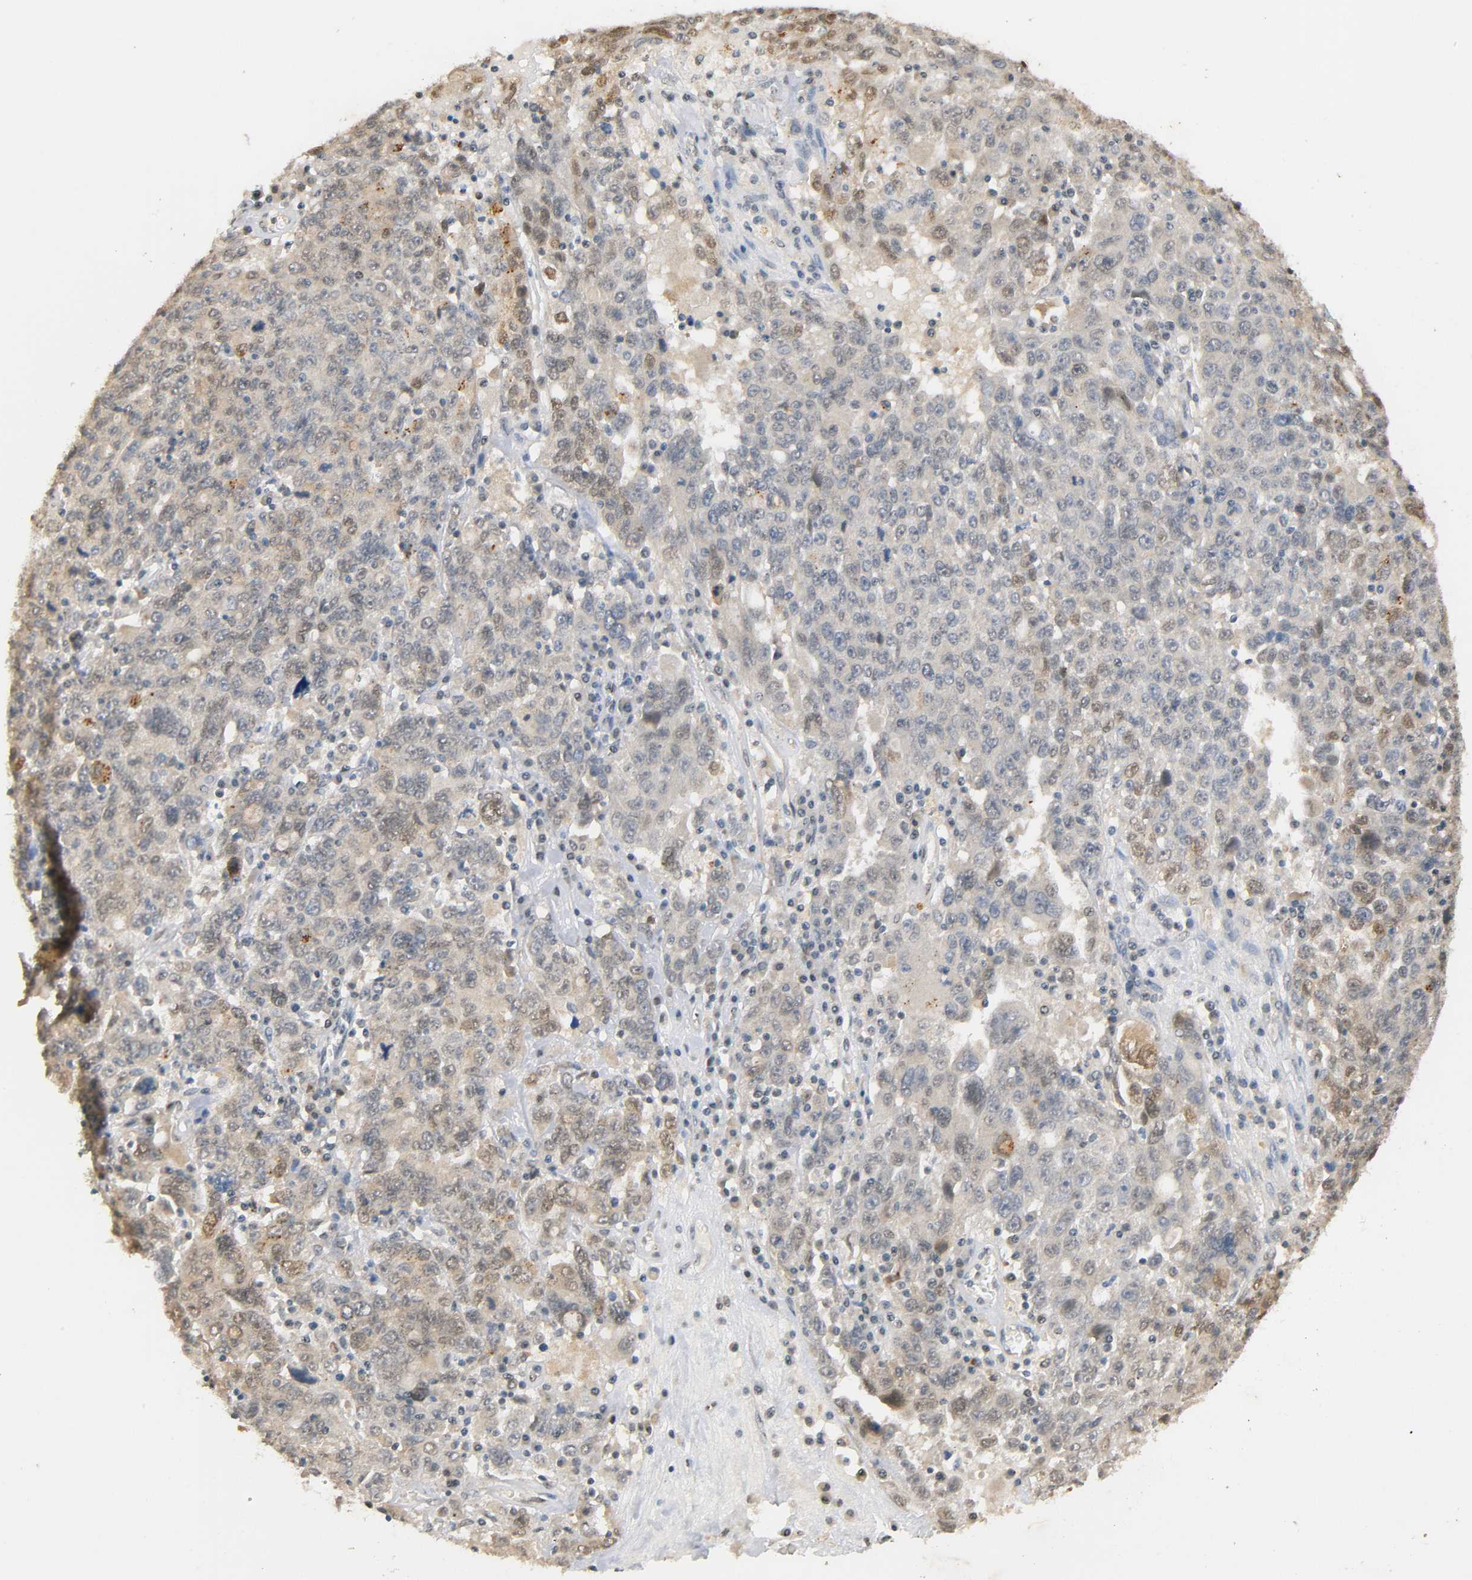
{"staining": {"intensity": "weak", "quantity": "25%-75%", "location": "nuclear"}, "tissue": "ovarian cancer", "cell_type": "Tumor cells", "image_type": "cancer", "snomed": [{"axis": "morphology", "description": "Carcinoma, endometroid"}, {"axis": "topography", "description": "Ovary"}], "caption": "Ovarian endometroid carcinoma tissue shows weak nuclear staining in approximately 25%-75% of tumor cells", "gene": "UBC", "patient": {"sex": "female", "age": 62}}